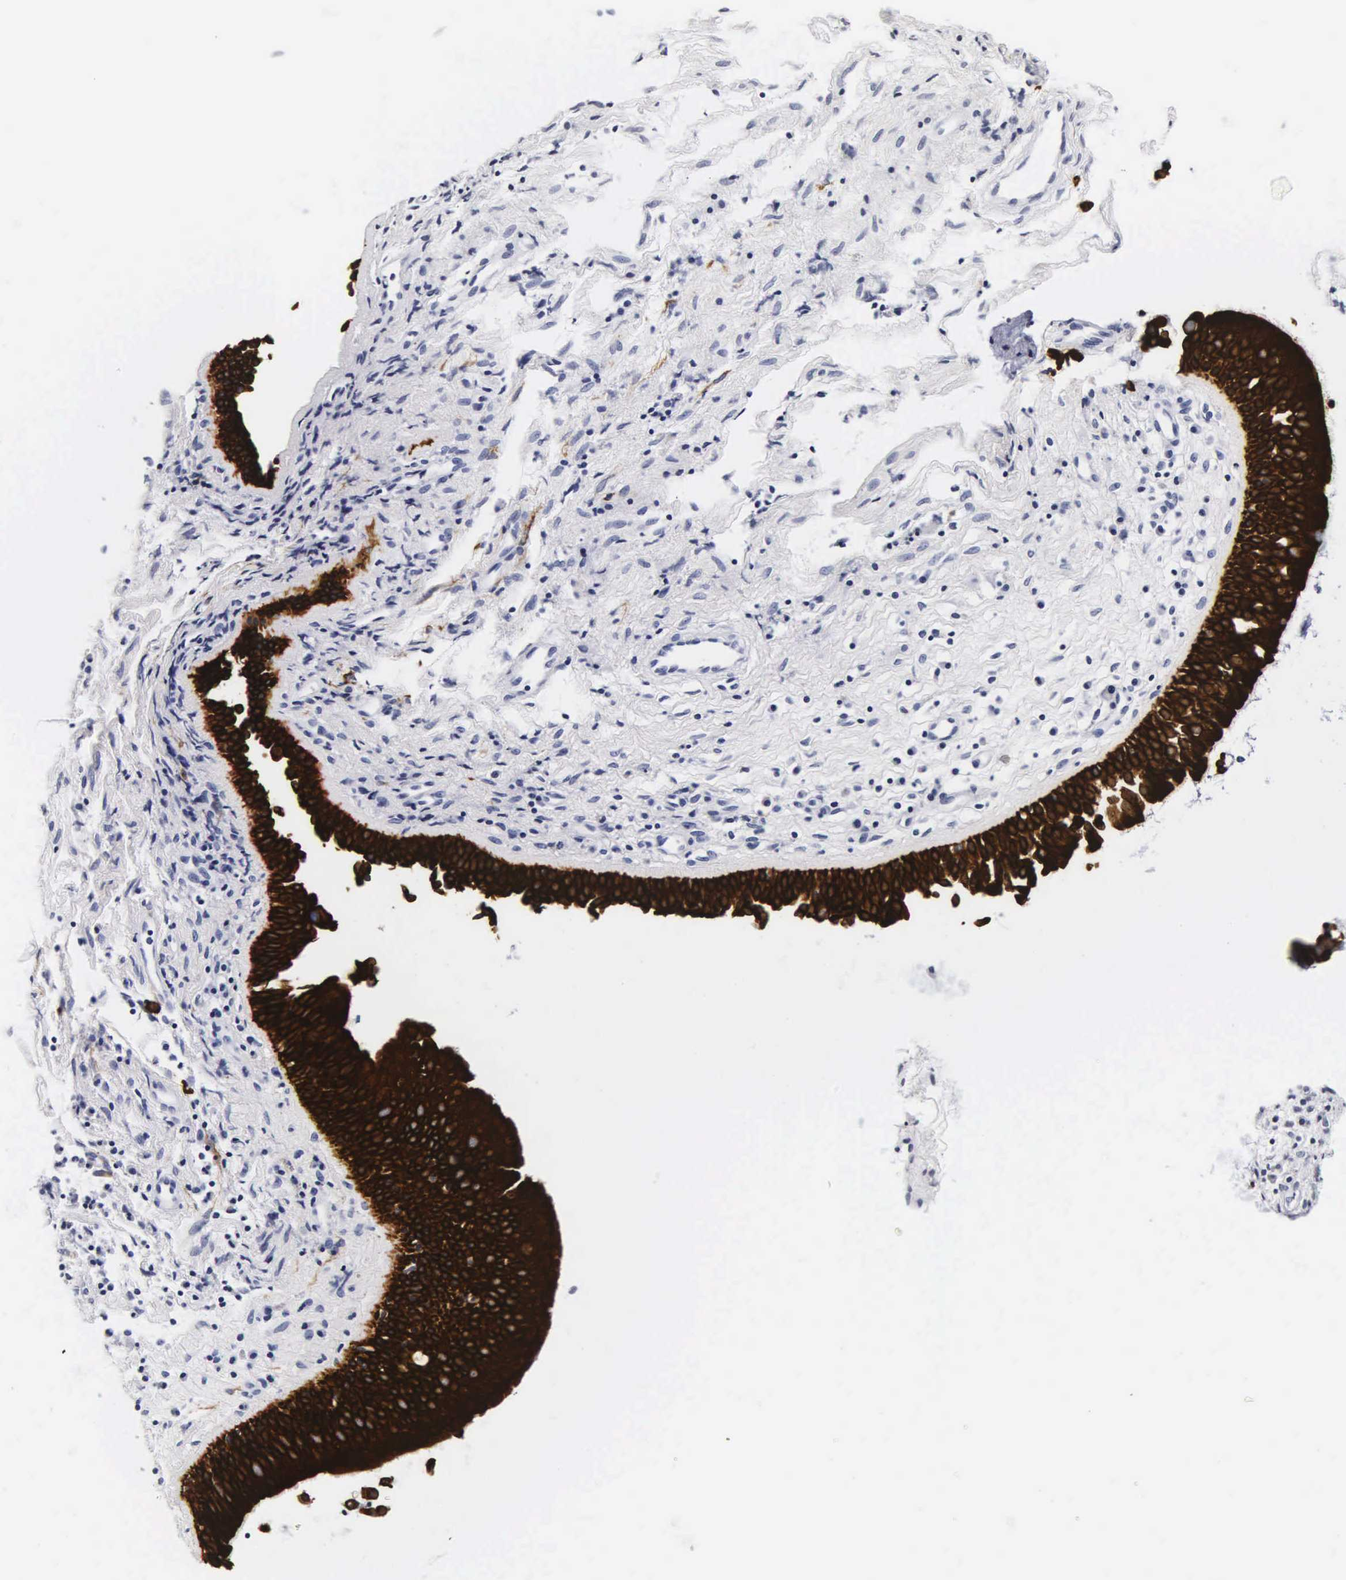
{"staining": {"intensity": "strong", "quantity": ">75%", "location": "cytoplasmic/membranous"}, "tissue": "nasopharynx", "cell_type": "Respiratory epithelial cells", "image_type": "normal", "snomed": [{"axis": "morphology", "description": "Normal tissue, NOS"}, {"axis": "topography", "description": "Nasopharynx"}], "caption": "Immunohistochemical staining of unremarkable human nasopharynx demonstrates high levels of strong cytoplasmic/membranous expression in approximately >75% of respiratory epithelial cells. The staining was performed using DAB to visualize the protein expression in brown, while the nuclei were stained in blue with hematoxylin (Magnification: 20x).", "gene": "KRT18", "patient": {"sex": "male", "age": 63}}